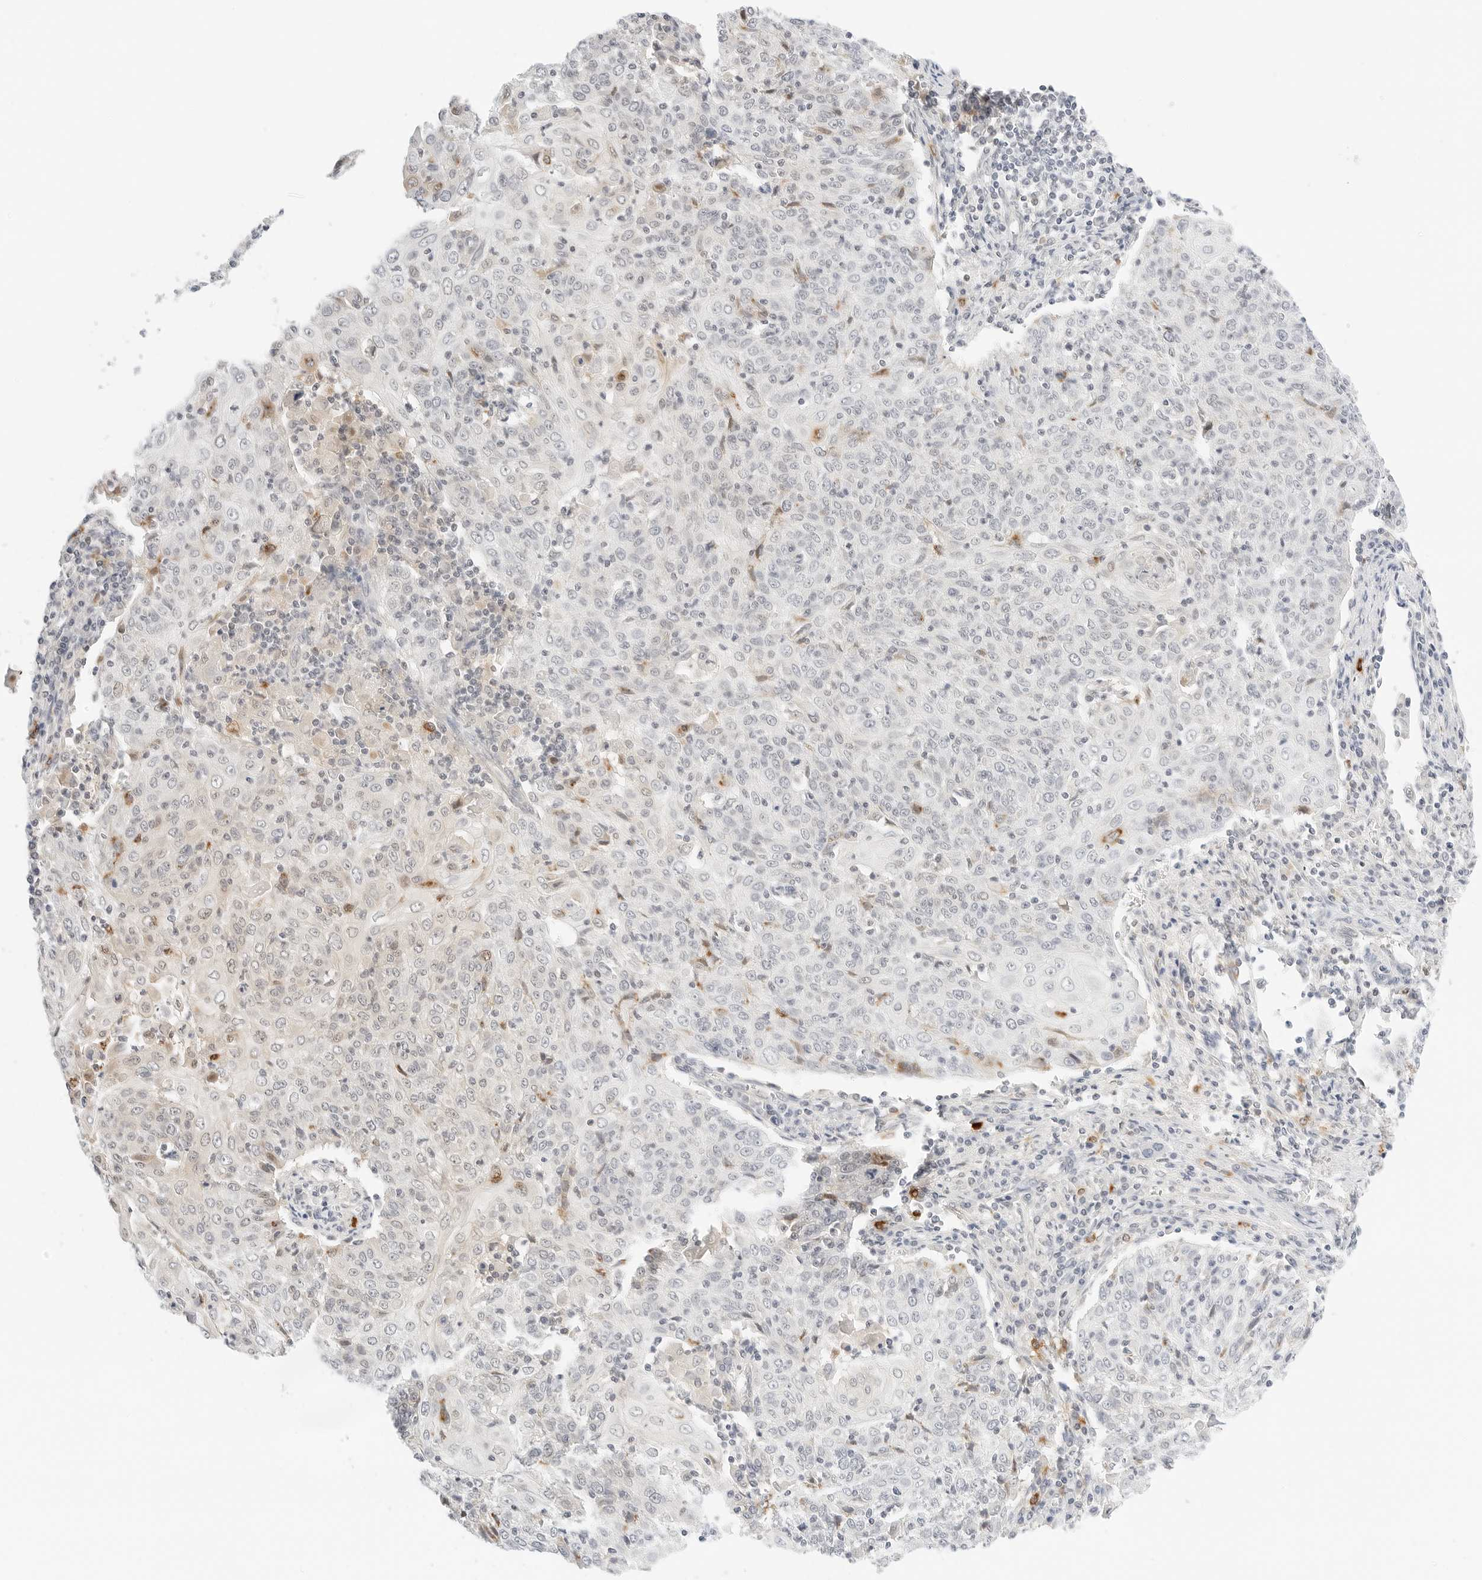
{"staining": {"intensity": "weak", "quantity": "<25%", "location": "cytoplasmic/membranous"}, "tissue": "cervical cancer", "cell_type": "Tumor cells", "image_type": "cancer", "snomed": [{"axis": "morphology", "description": "Squamous cell carcinoma, NOS"}, {"axis": "topography", "description": "Cervix"}], "caption": "A micrograph of human cervical cancer is negative for staining in tumor cells. The staining is performed using DAB brown chromogen with nuclei counter-stained in using hematoxylin.", "gene": "TEKT2", "patient": {"sex": "female", "age": 48}}